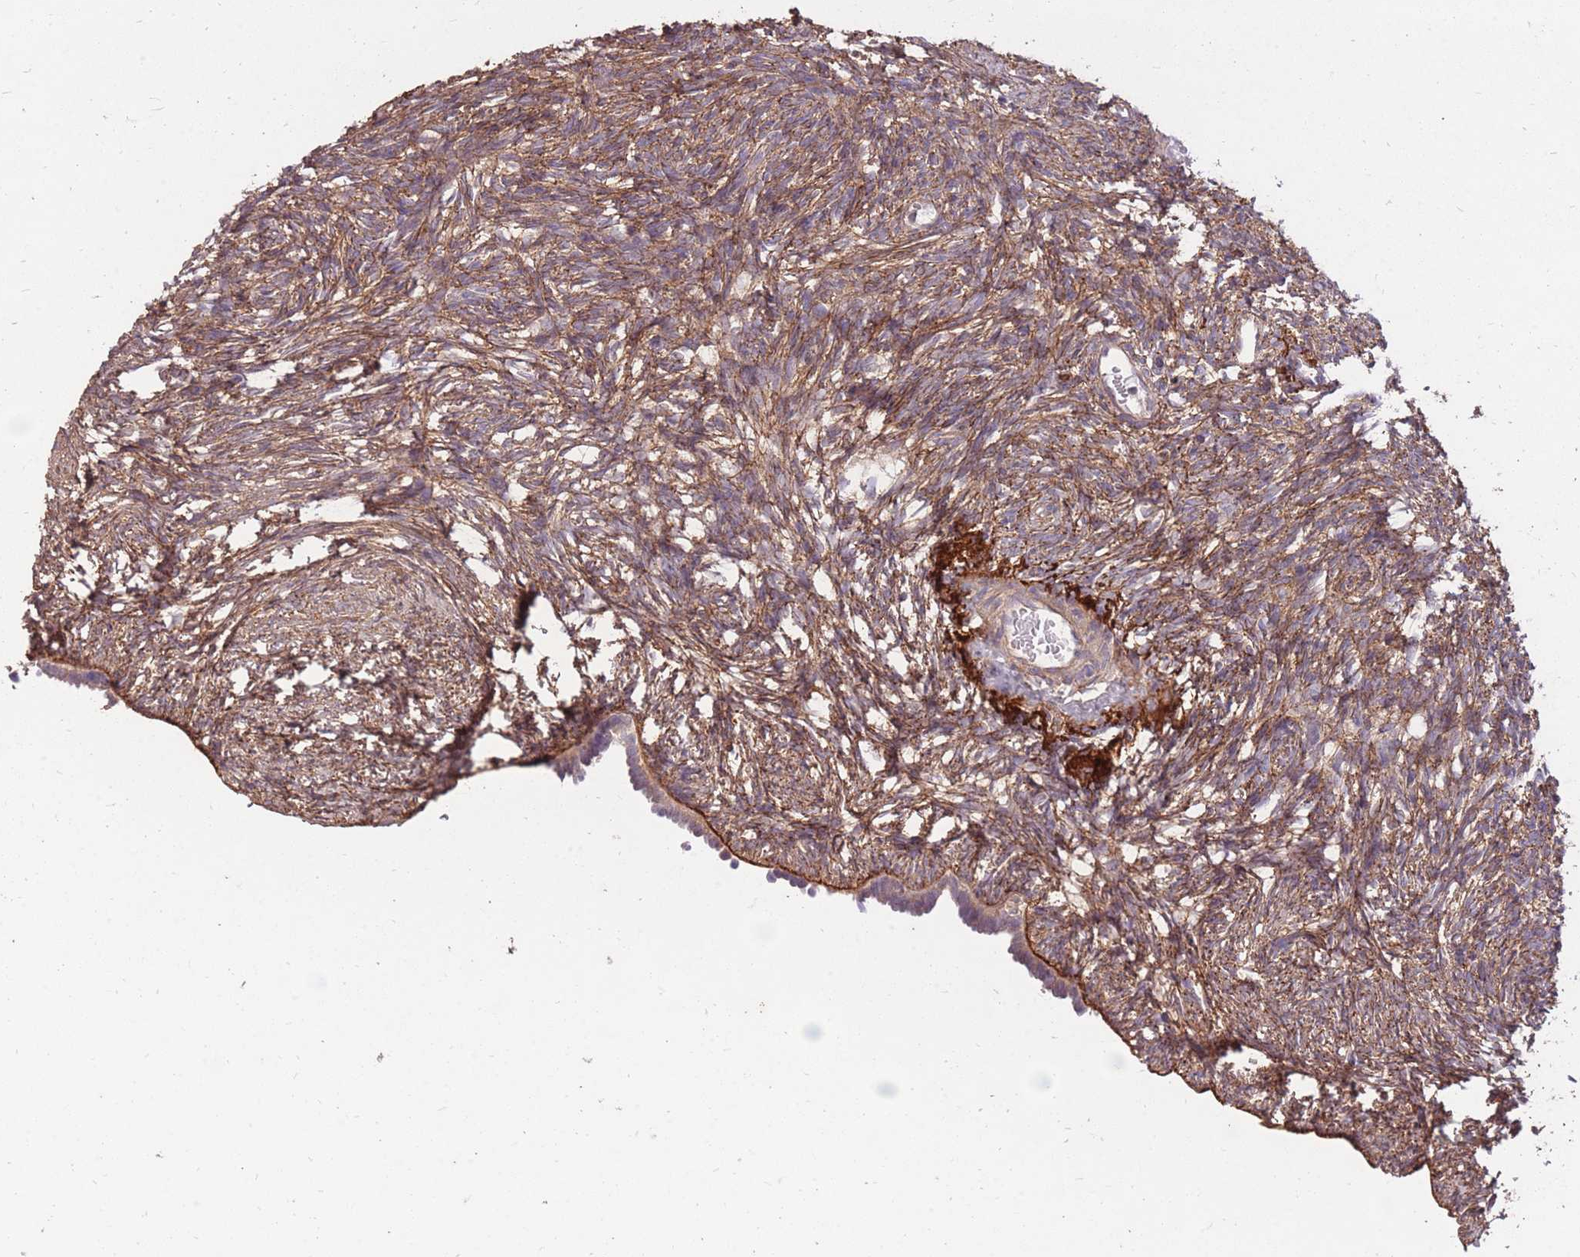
{"staining": {"intensity": "moderate", "quantity": ">75%", "location": "cytoplasmic/membranous"}, "tissue": "ovary", "cell_type": "Ovarian stroma cells", "image_type": "normal", "snomed": [{"axis": "morphology", "description": "Normal tissue, NOS"}, {"axis": "topography", "description": "Ovary"}], "caption": "This photomicrograph demonstrates immunohistochemistry (IHC) staining of benign human ovary, with medium moderate cytoplasmic/membranous staining in about >75% of ovarian stroma cells.", "gene": "DYNC1LI2", "patient": {"sex": "female", "age": 51}}